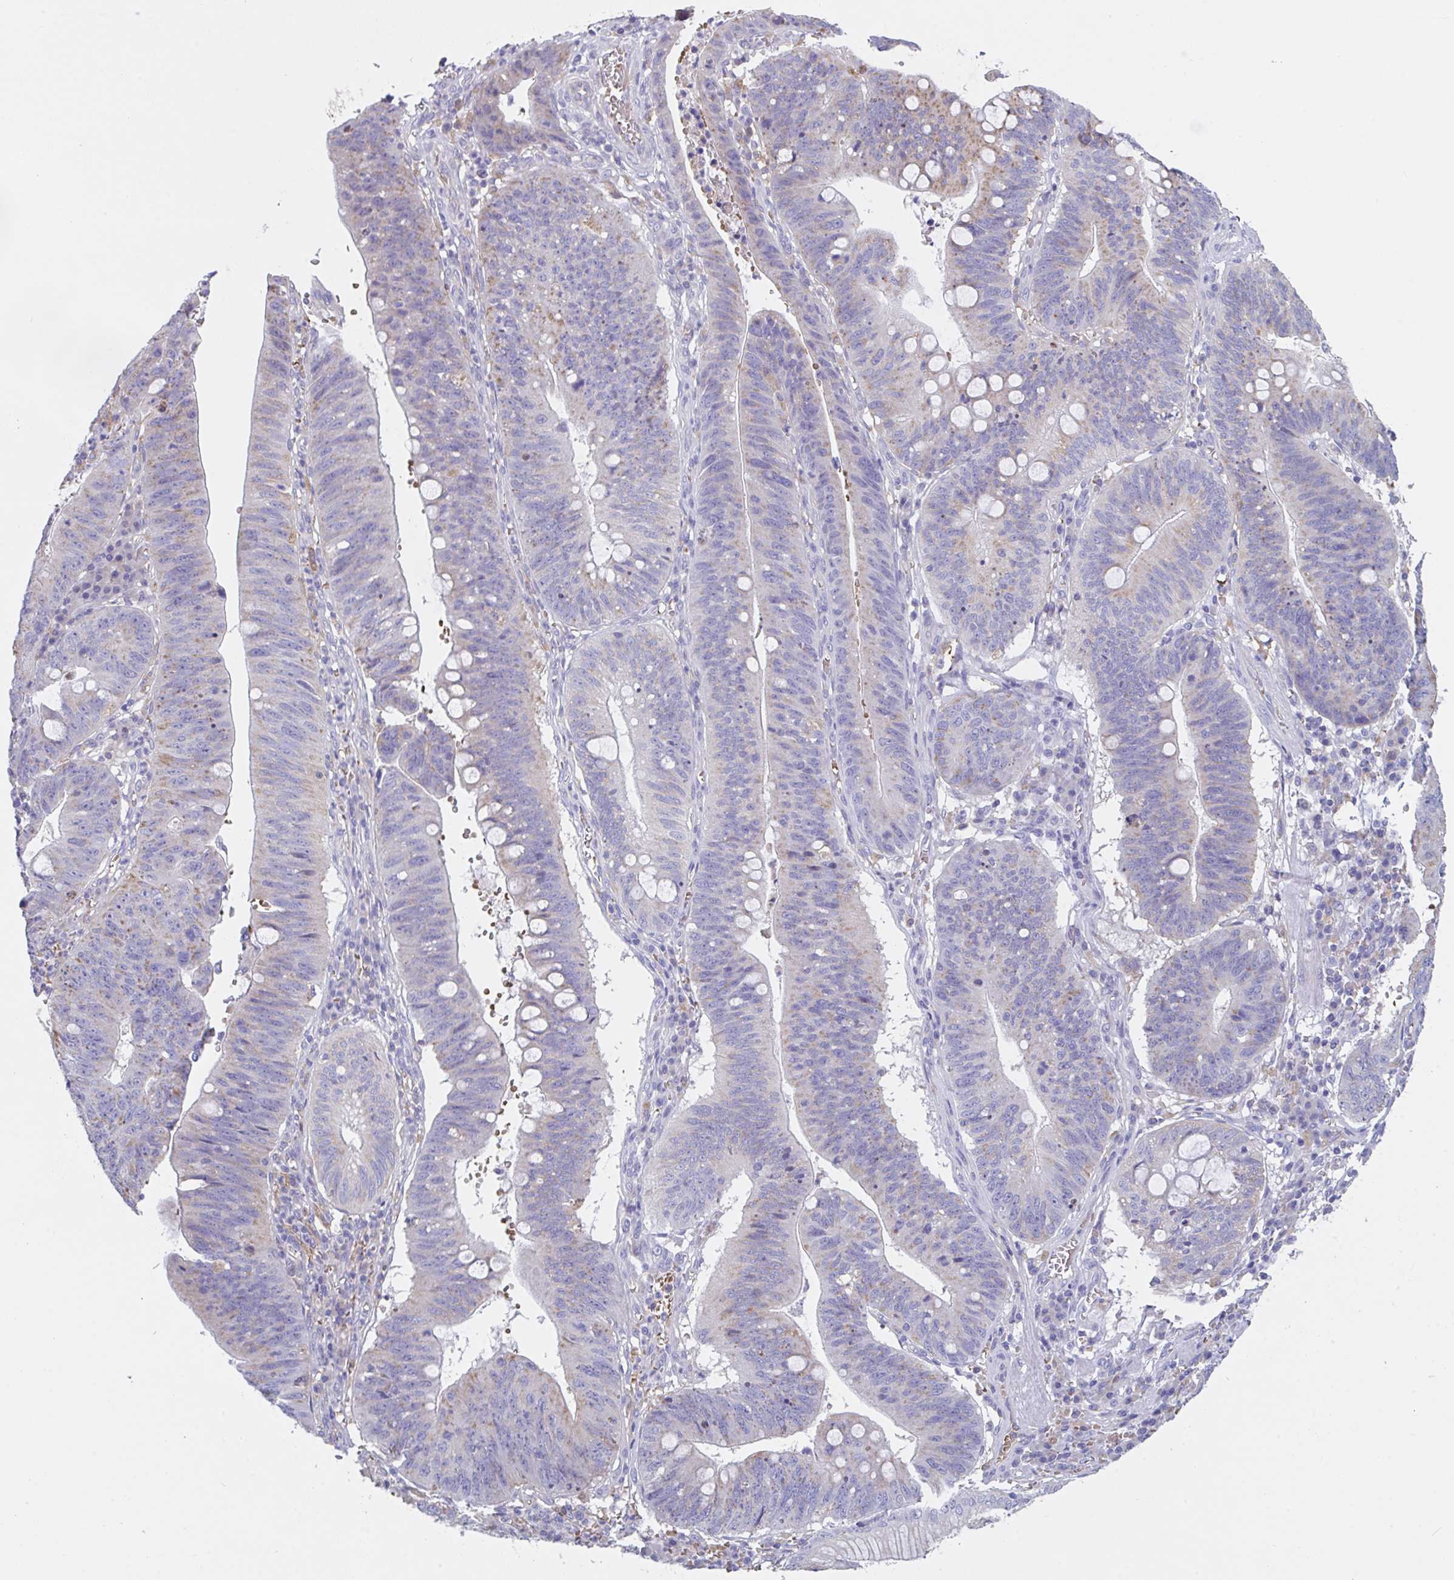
{"staining": {"intensity": "weak", "quantity": "<25%", "location": "cytoplasmic/membranous"}, "tissue": "stomach cancer", "cell_type": "Tumor cells", "image_type": "cancer", "snomed": [{"axis": "morphology", "description": "Adenocarcinoma, NOS"}, {"axis": "topography", "description": "Stomach"}], "caption": "Immunohistochemistry (IHC) of stomach adenocarcinoma reveals no expression in tumor cells. (IHC, brightfield microscopy, high magnification).", "gene": "TFAP2C", "patient": {"sex": "male", "age": 59}}